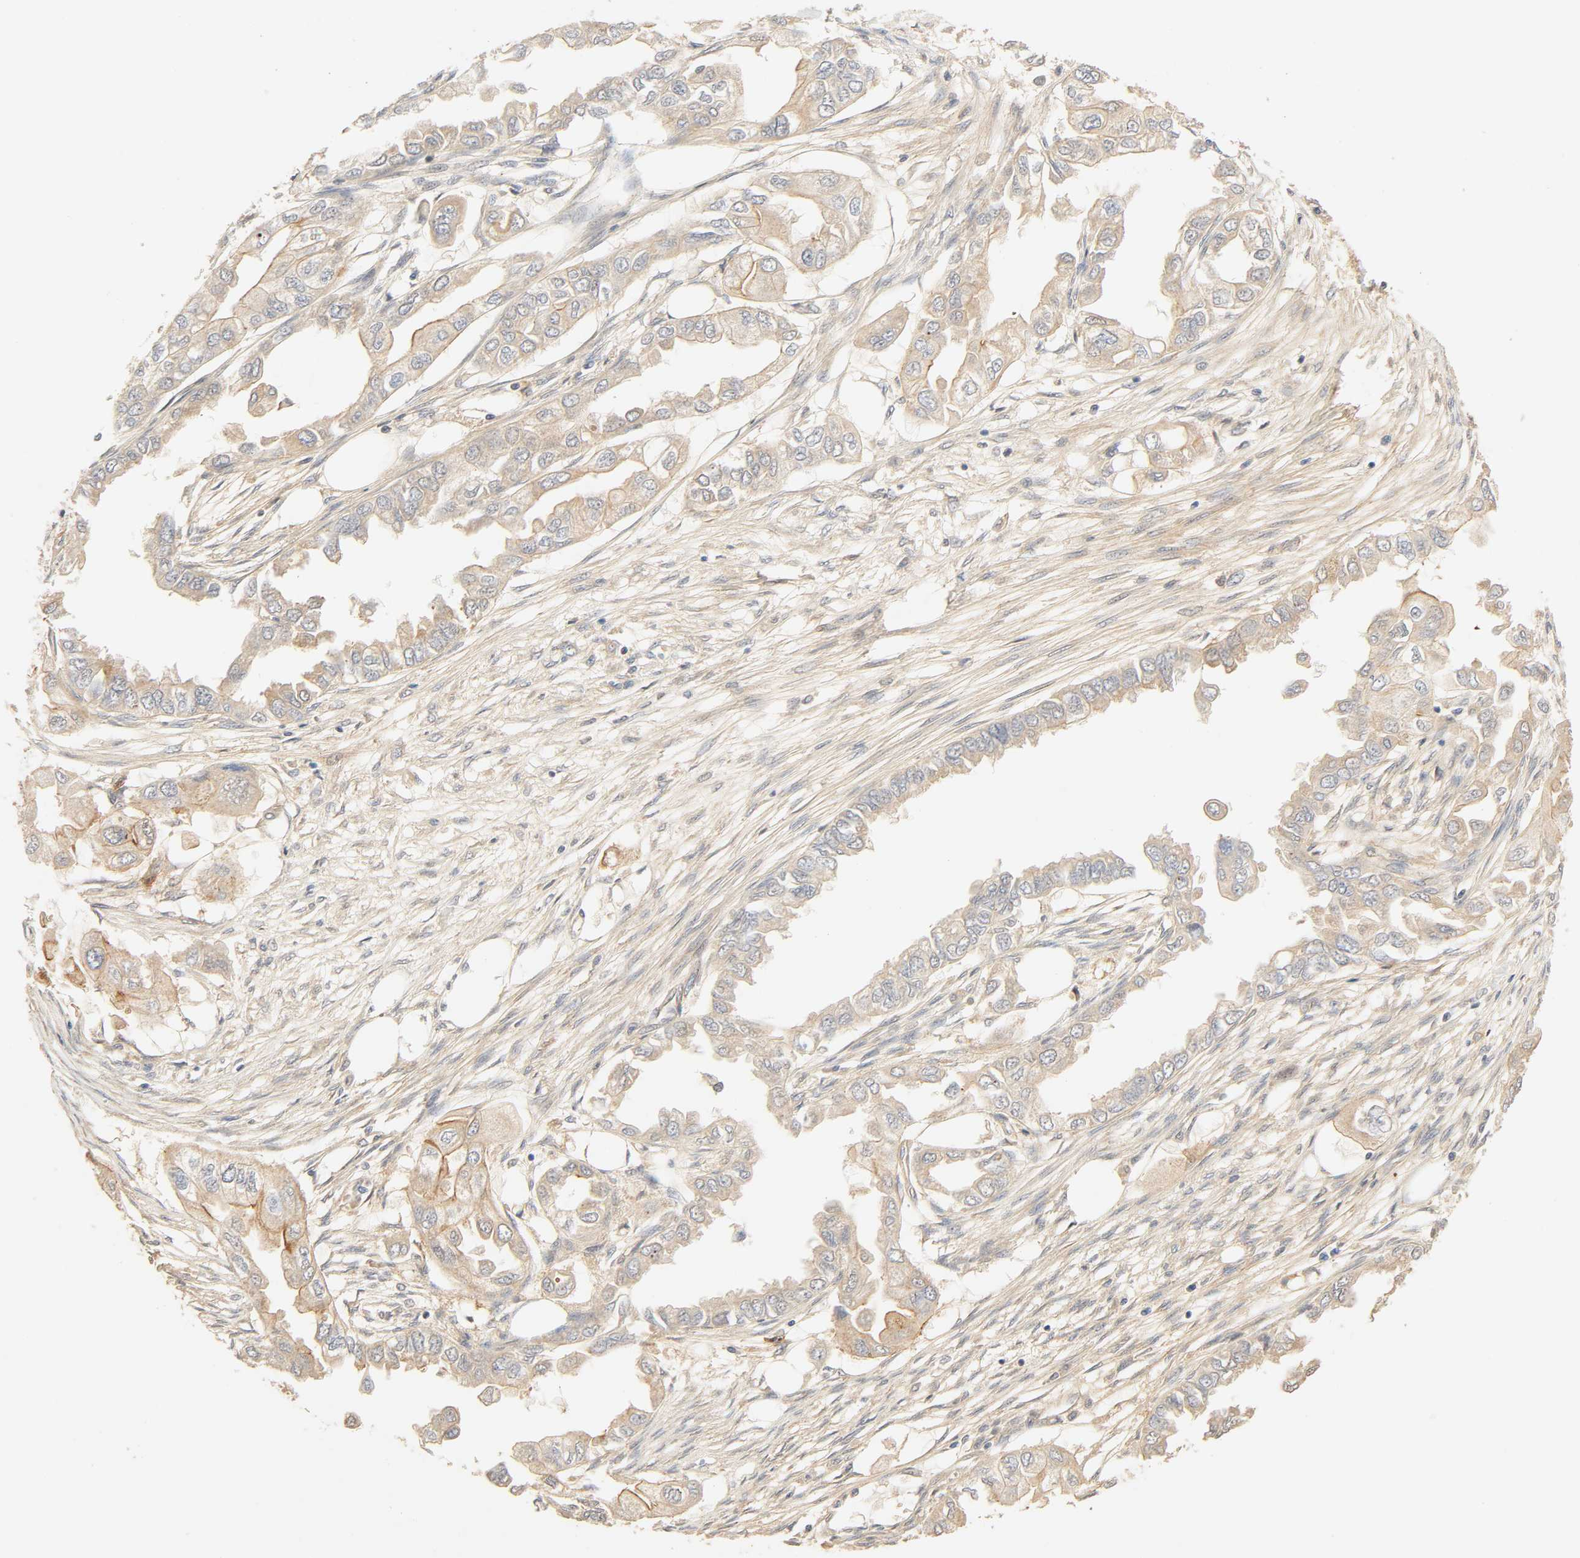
{"staining": {"intensity": "weak", "quantity": "25%-75%", "location": "cytoplasmic/membranous"}, "tissue": "endometrial cancer", "cell_type": "Tumor cells", "image_type": "cancer", "snomed": [{"axis": "morphology", "description": "Adenocarcinoma, NOS"}, {"axis": "topography", "description": "Endometrium"}], "caption": "Adenocarcinoma (endometrial) tissue demonstrates weak cytoplasmic/membranous staining in about 25%-75% of tumor cells", "gene": "CACNA1G", "patient": {"sex": "female", "age": 67}}